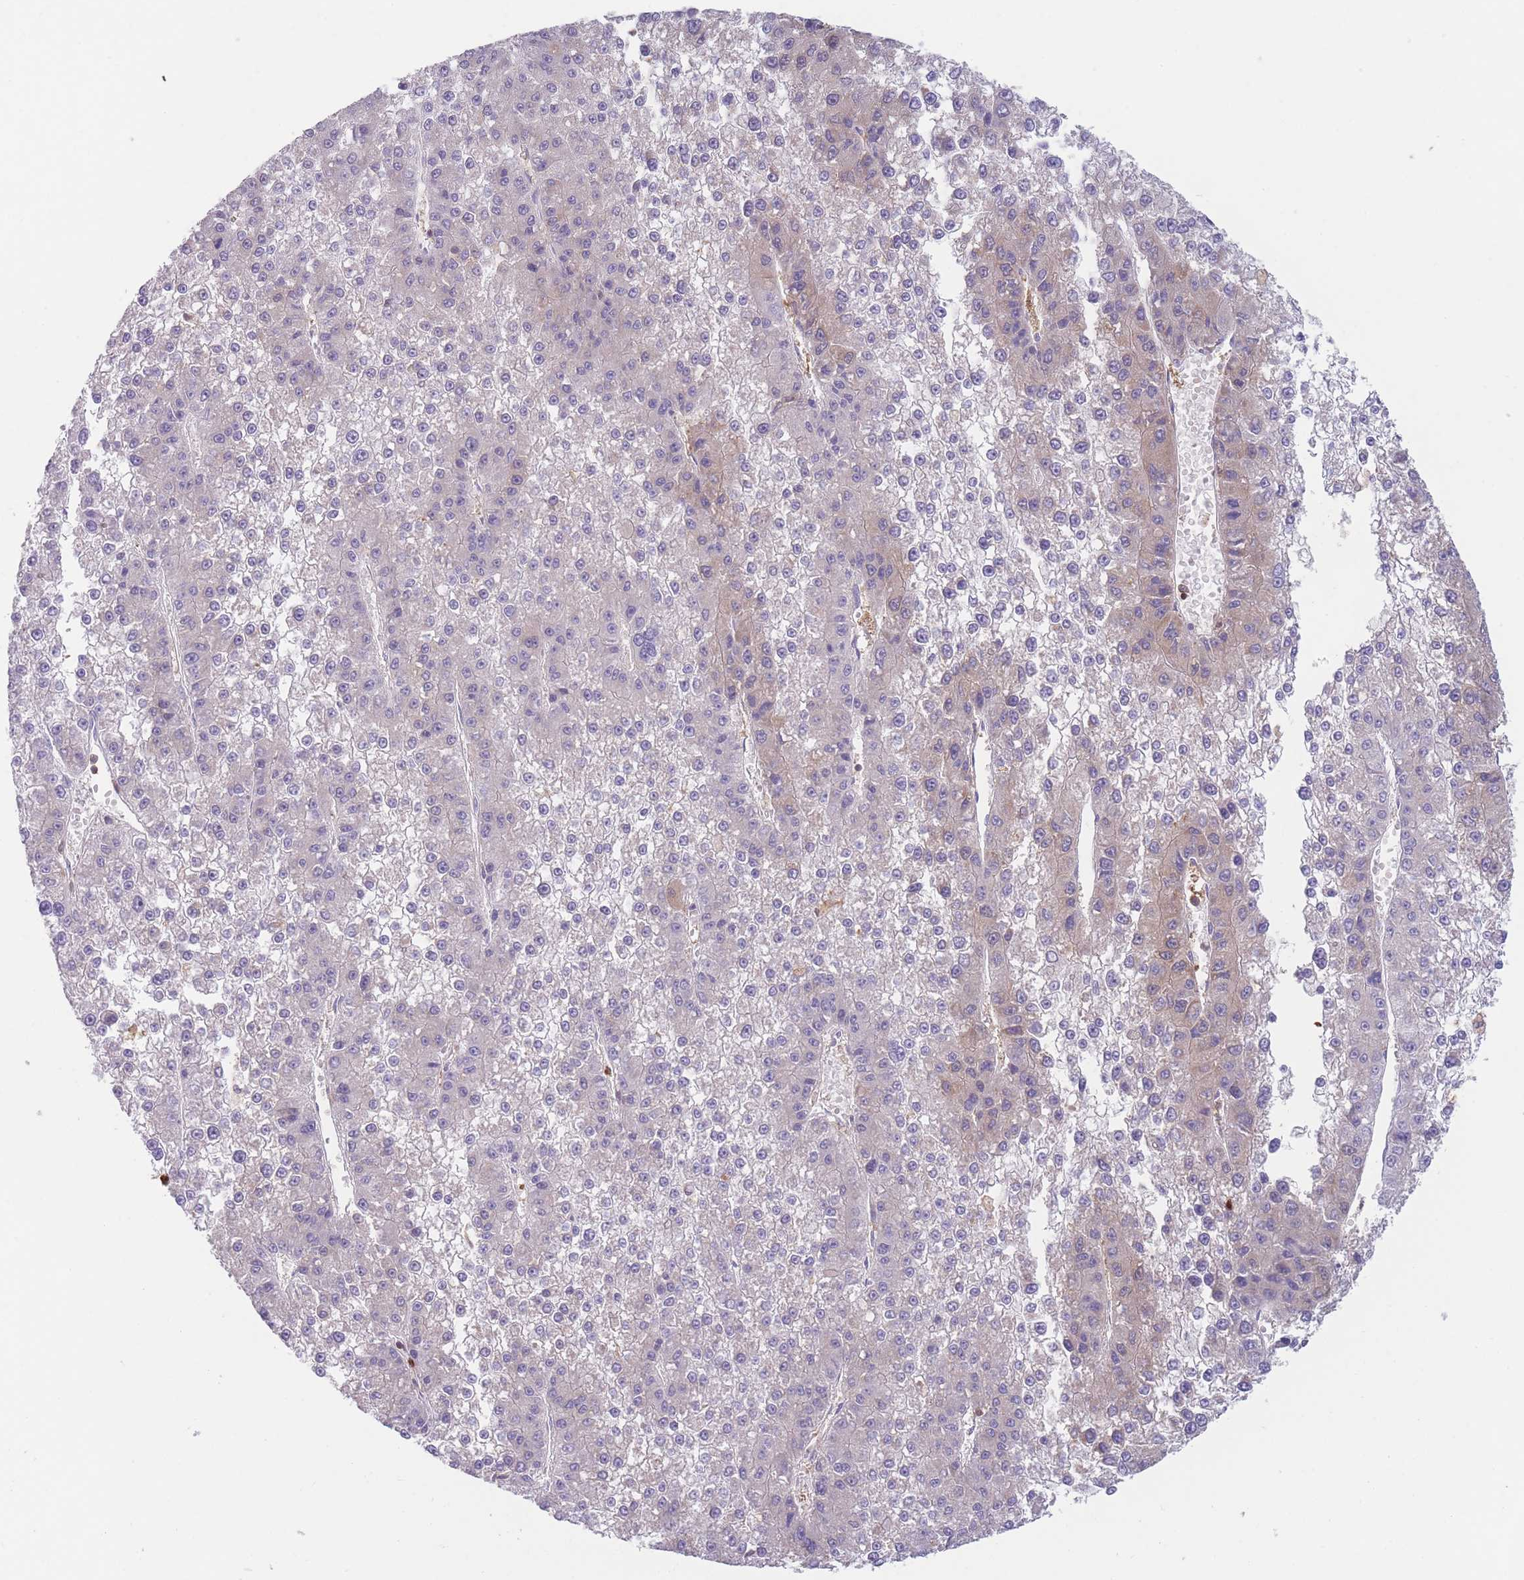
{"staining": {"intensity": "negative", "quantity": "none", "location": "none"}, "tissue": "liver cancer", "cell_type": "Tumor cells", "image_type": "cancer", "snomed": [{"axis": "morphology", "description": "Carcinoma, Hepatocellular, NOS"}, {"axis": "topography", "description": "Liver"}], "caption": "This micrograph is of liver cancer (hepatocellular carcinoma) stained with IHC to label a protein in brown with the nuclei are counter-stained blue. There is no positivity in tumor cells.", "gene": "ST3GAL4", "patient": {"sex": "female", "age": 73}}